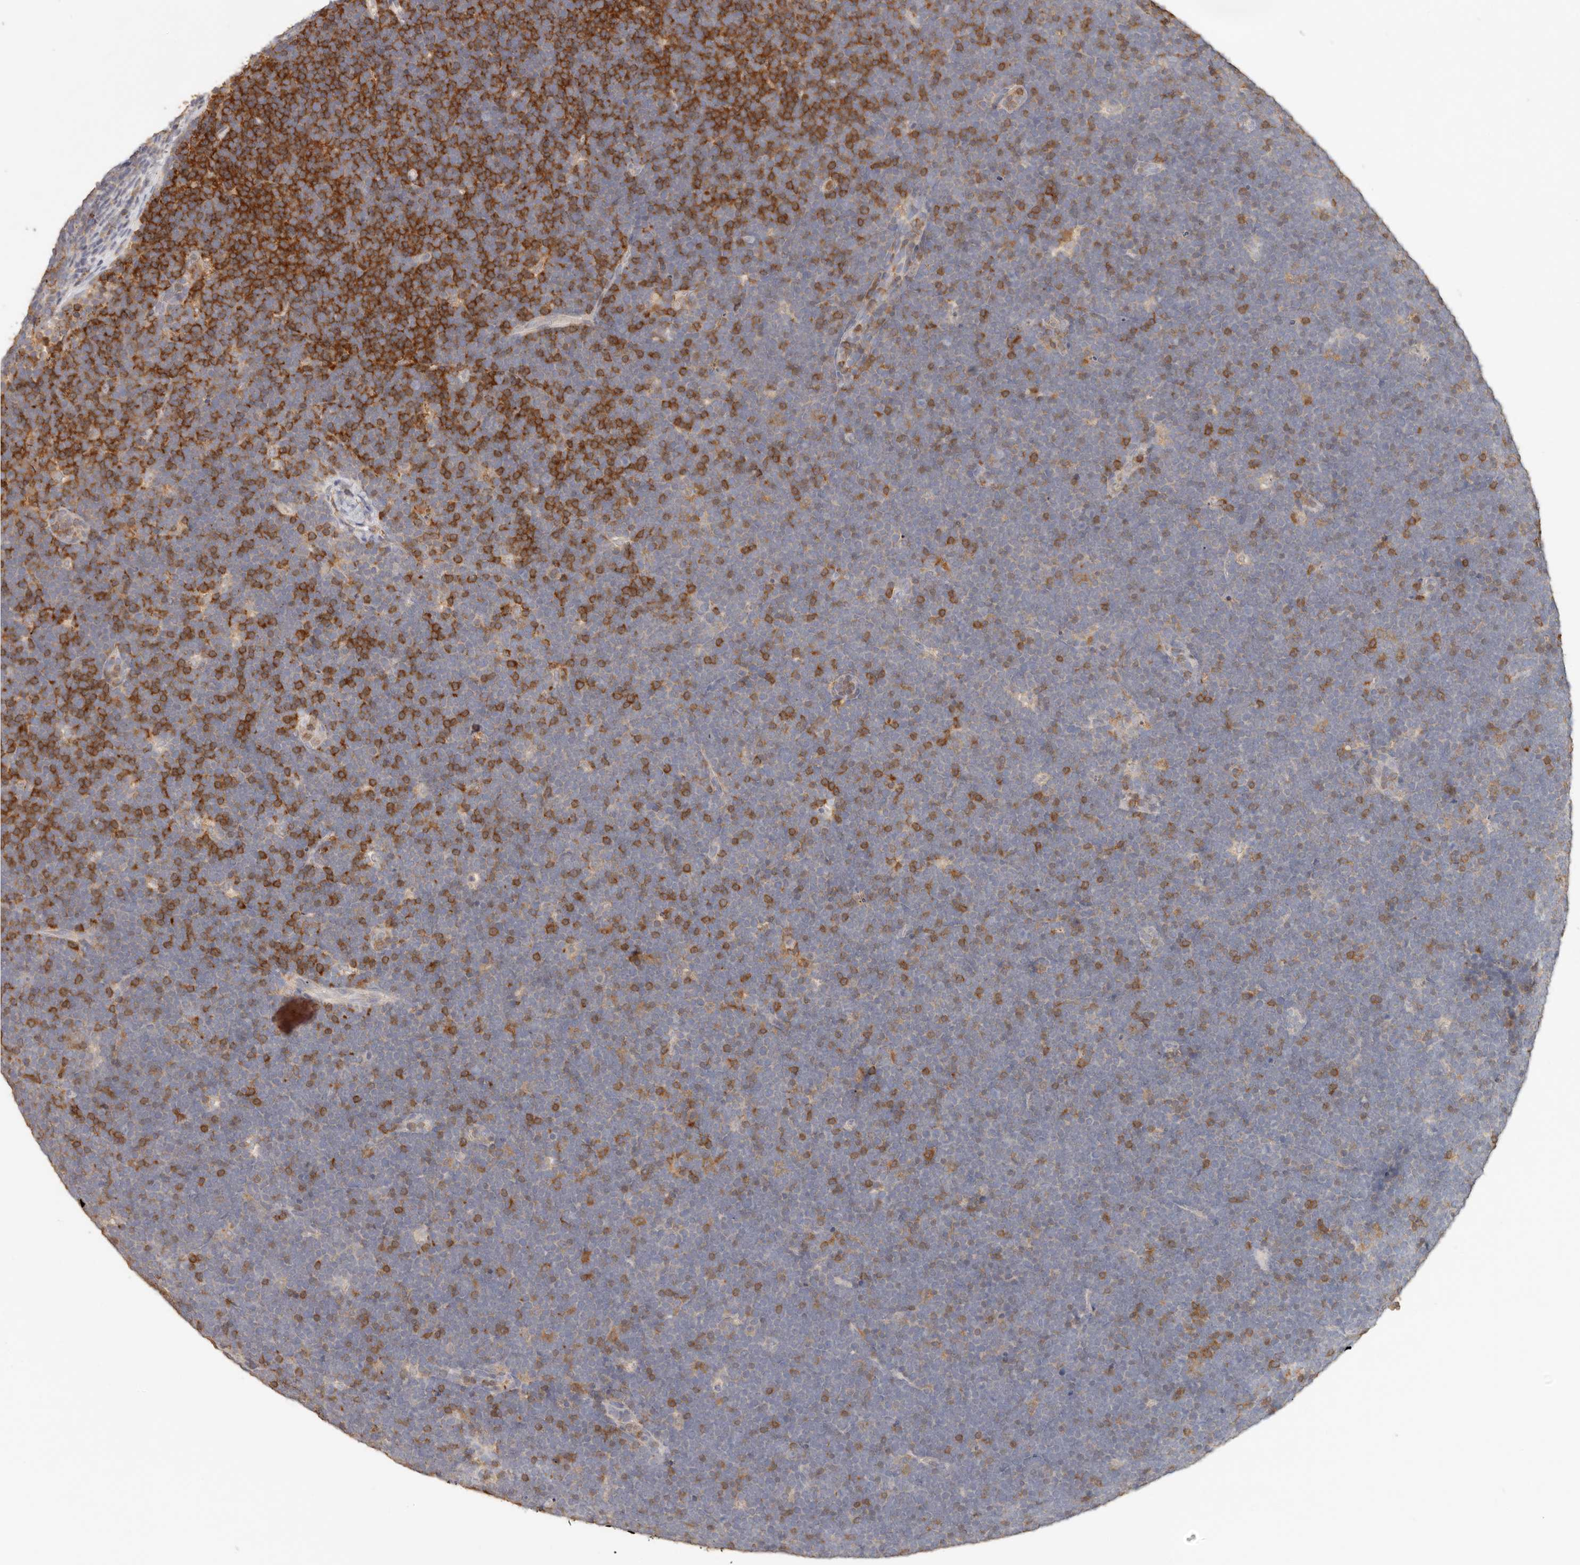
{"staining": {"intensity": "negative", "quantity": "none", "location": "none"}, "tissue": "lymphoma", "cell_type": "Tumor cells", "image_type": "cancer", "snomed": [{"axis": "morphology", "description": "Malignant lymphoma, non-Hodgkin's type, High grade"}, {"axis": "topography", "description": "Lymph node"}], "caption": "Protein analysis of lymphoma shows no significant expression in tumor cells.", "gene": "CSK", "patient": {"sex": "male", "age": 13}}